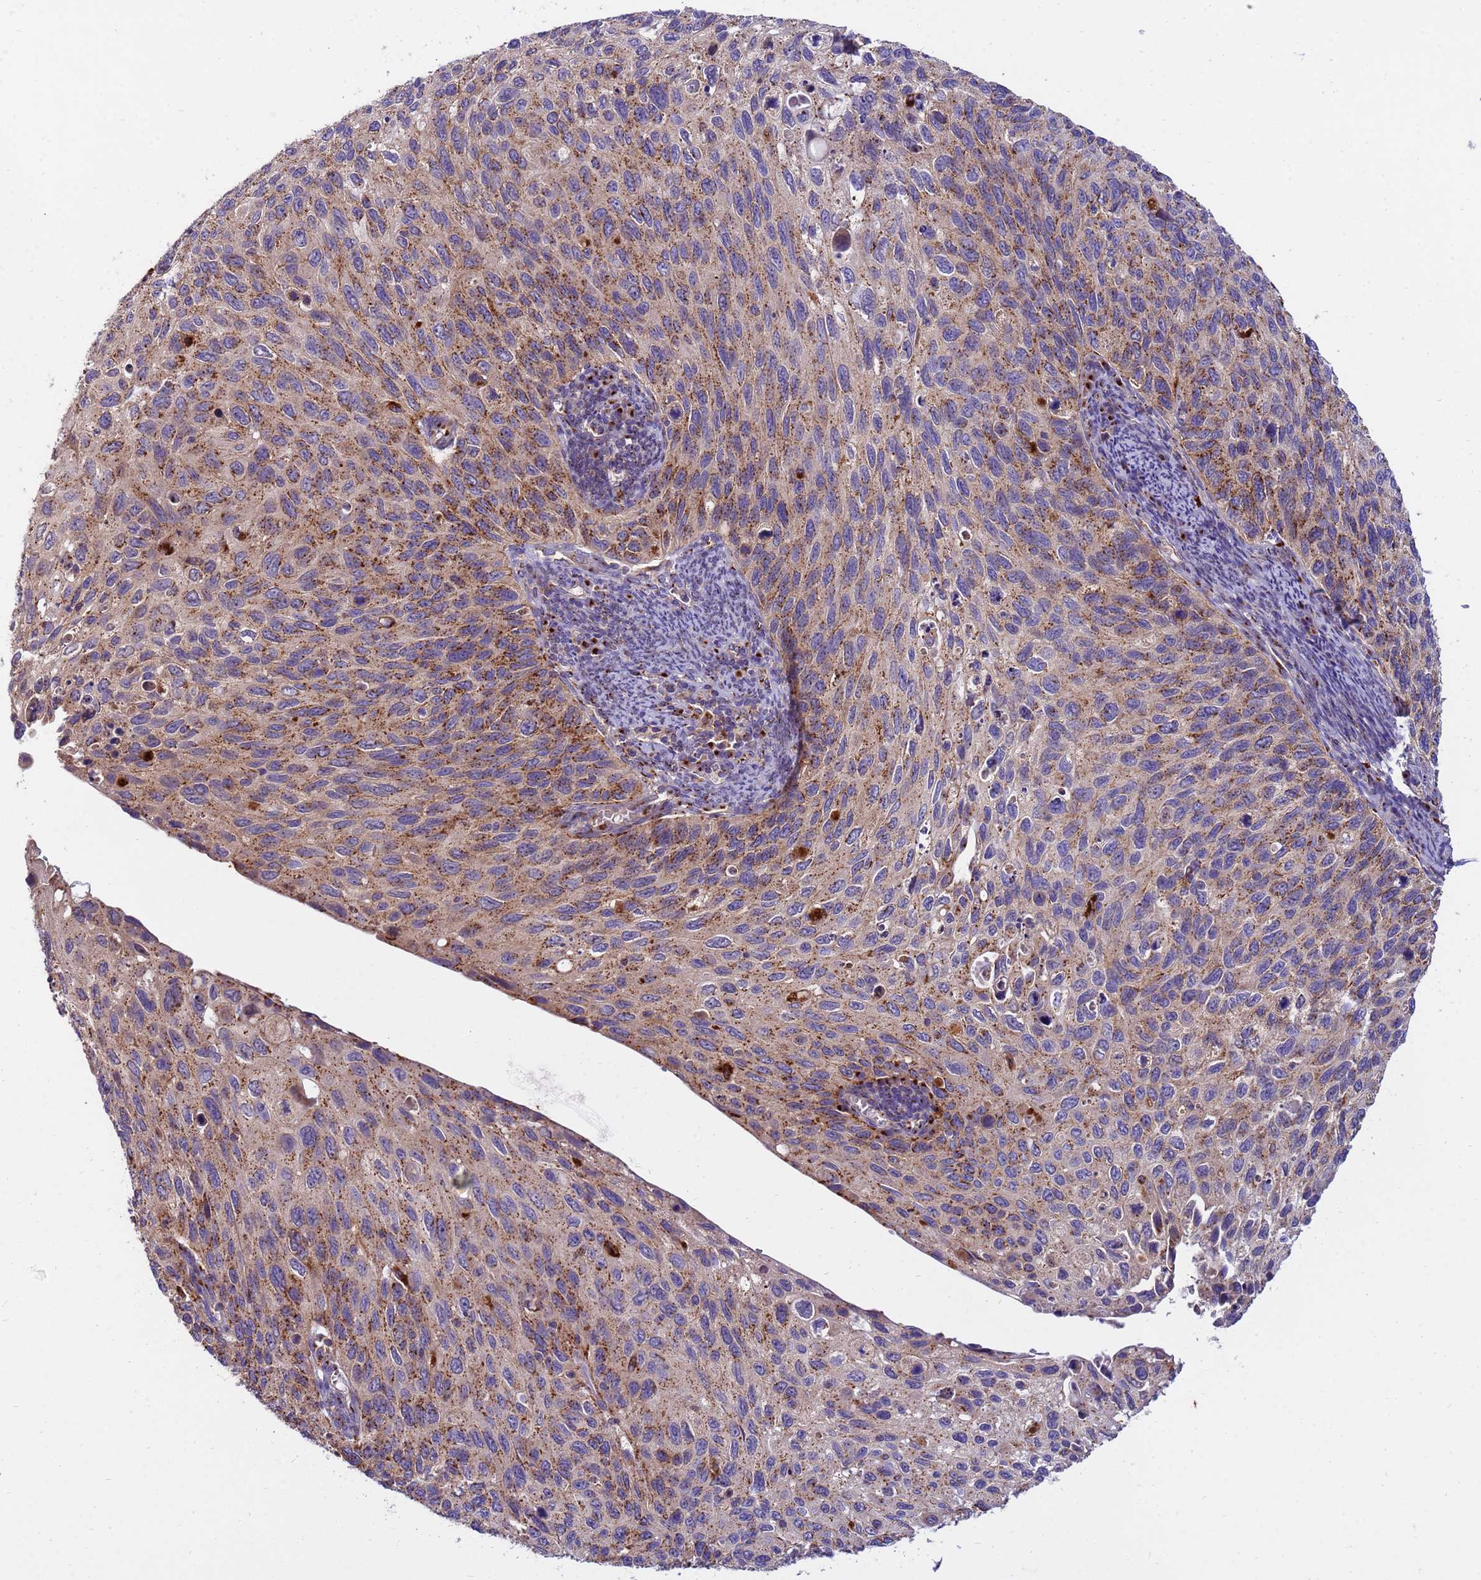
{"staining": {"intensity": "moderate", "quantity": ">75%", "location": "cytoplasmic/membranous"}, "tissue": "cervical cancer", "cell_type": "Tumor cells", "image_type": "cancer", "snomed": [{"axis": "morphology", "description": "Squamous cell carcinoma, NOS"}, {"axis": "topography", "description": "Cervix"}], "caption": "Brown immunohistochemical staining in squamous cell carcinoma (cervical) displays moderate cytoplasmic/membranous staining in about >75% of tumor cells. (Brightfield microscopy of DAB IHC at high magnification).", "gene": "HPS3", "patient": {"sex": "female", "age": 70}}